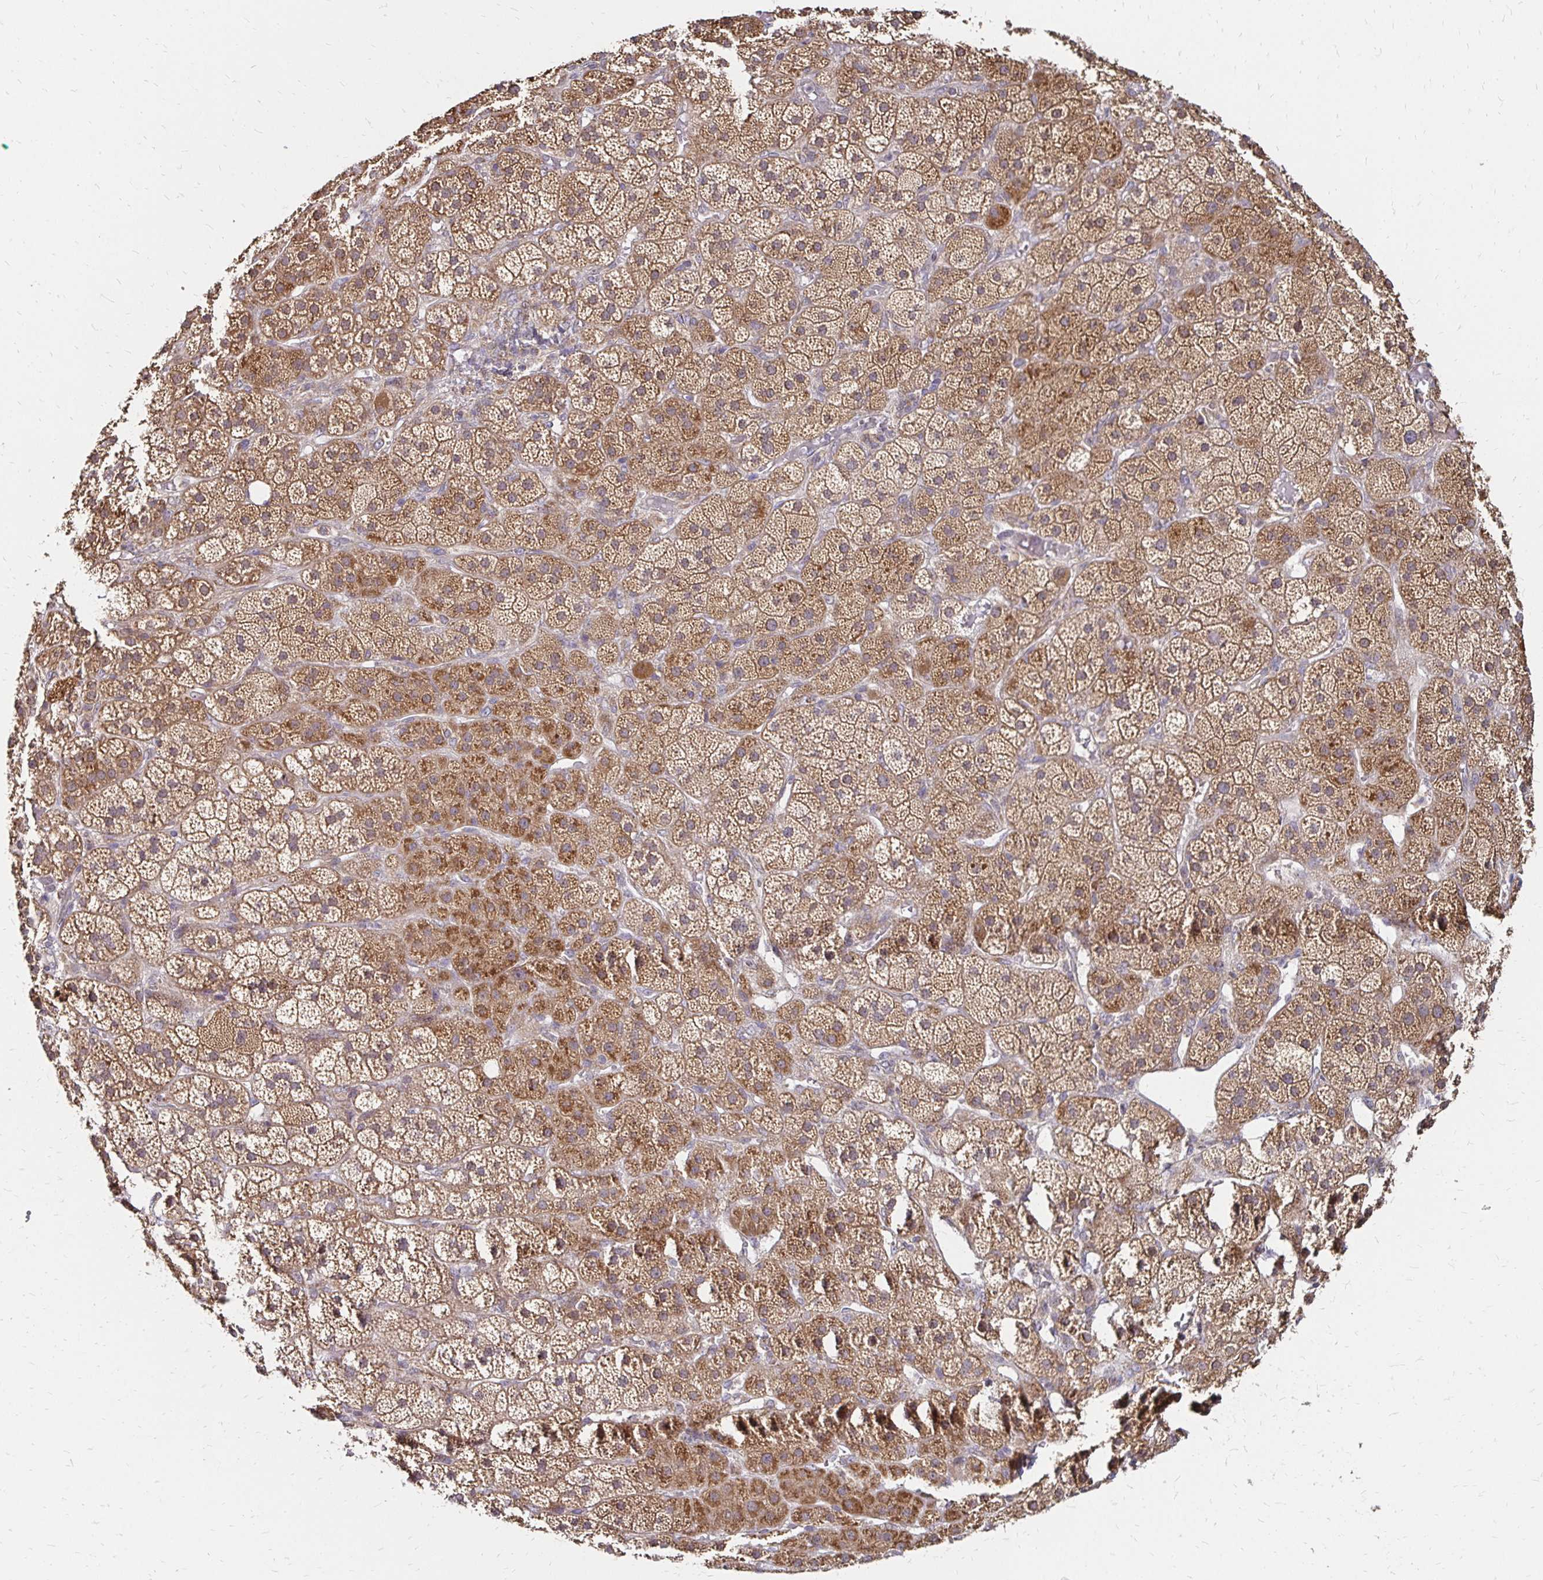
{"staining": {"intensity": "moderate", "quantity": ">75%", "location": "cytoplasmic/membranous"}, "tissue": "adrenal gland", "cell_type": "Glandular cells", "image_type": "normal", "snomed": [{"axis": "morphology", "description": "Normal tissue, NOS"}, {"axis": "topography", "description": "Adrenal gland"}], "caption": "Protein analysis of normal adrenal gland shows moderate cytoplasmic/membranous staining in approximately >75% of glandular cells.", "gene": "ZW10", "patient": {"sex": "male", "age": 57}}